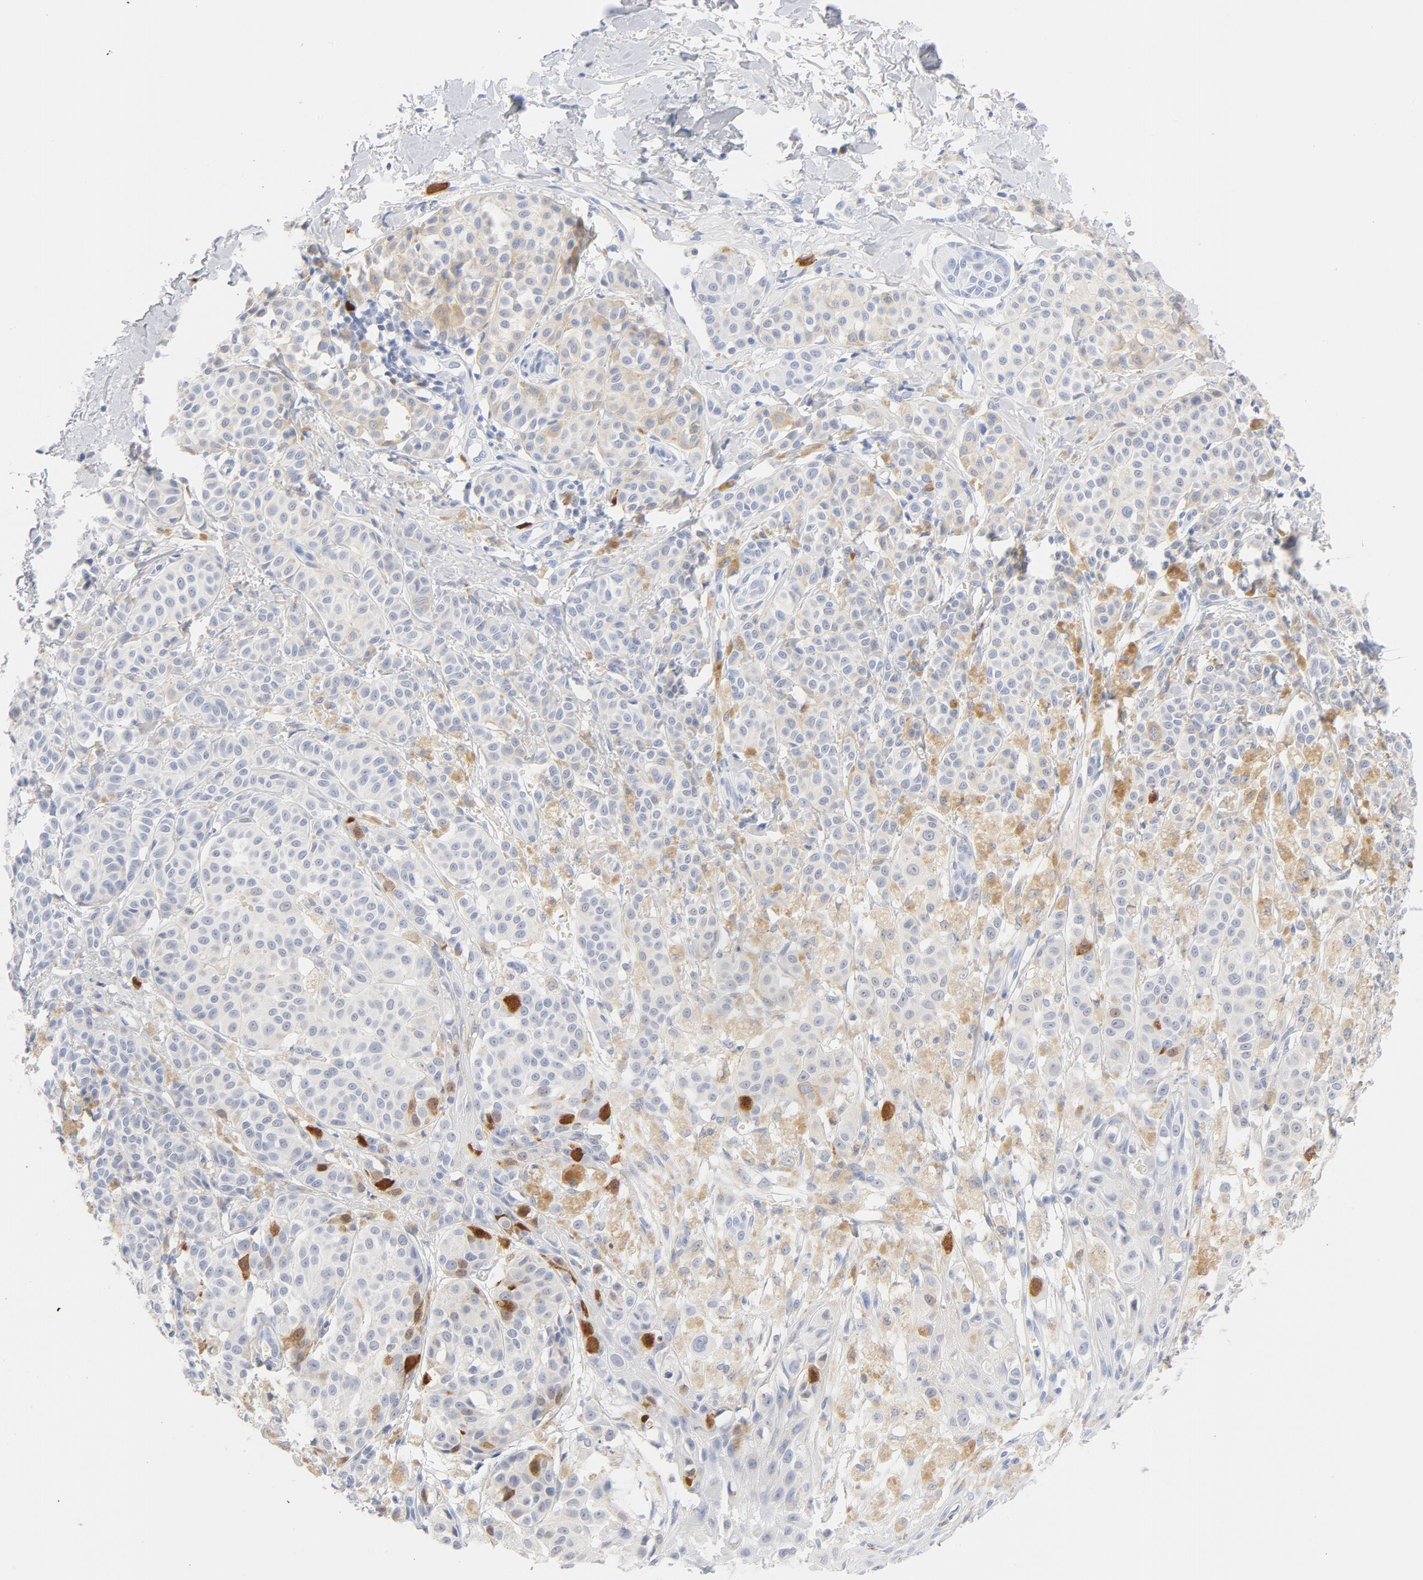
{"staining": {"intensity": "strong", "quantity": "<25%", "location": "nuclear"}, "tissue": "melanoma", "cell_type": "Tumor cells", "image_type": "cancer", "snomed": [{"axis": "morphology", "description": "Malignant melanoma, NOS"}, {"axis": "topography", "description": "Skin"}], "caption": "The image reveals immunohistochemical staining of melanoma. There is strong nuclear expression is appreciated in about <25% of tumor cells.", "gene": "CDC20", "patient": {"sex": "male", "age": 76}}